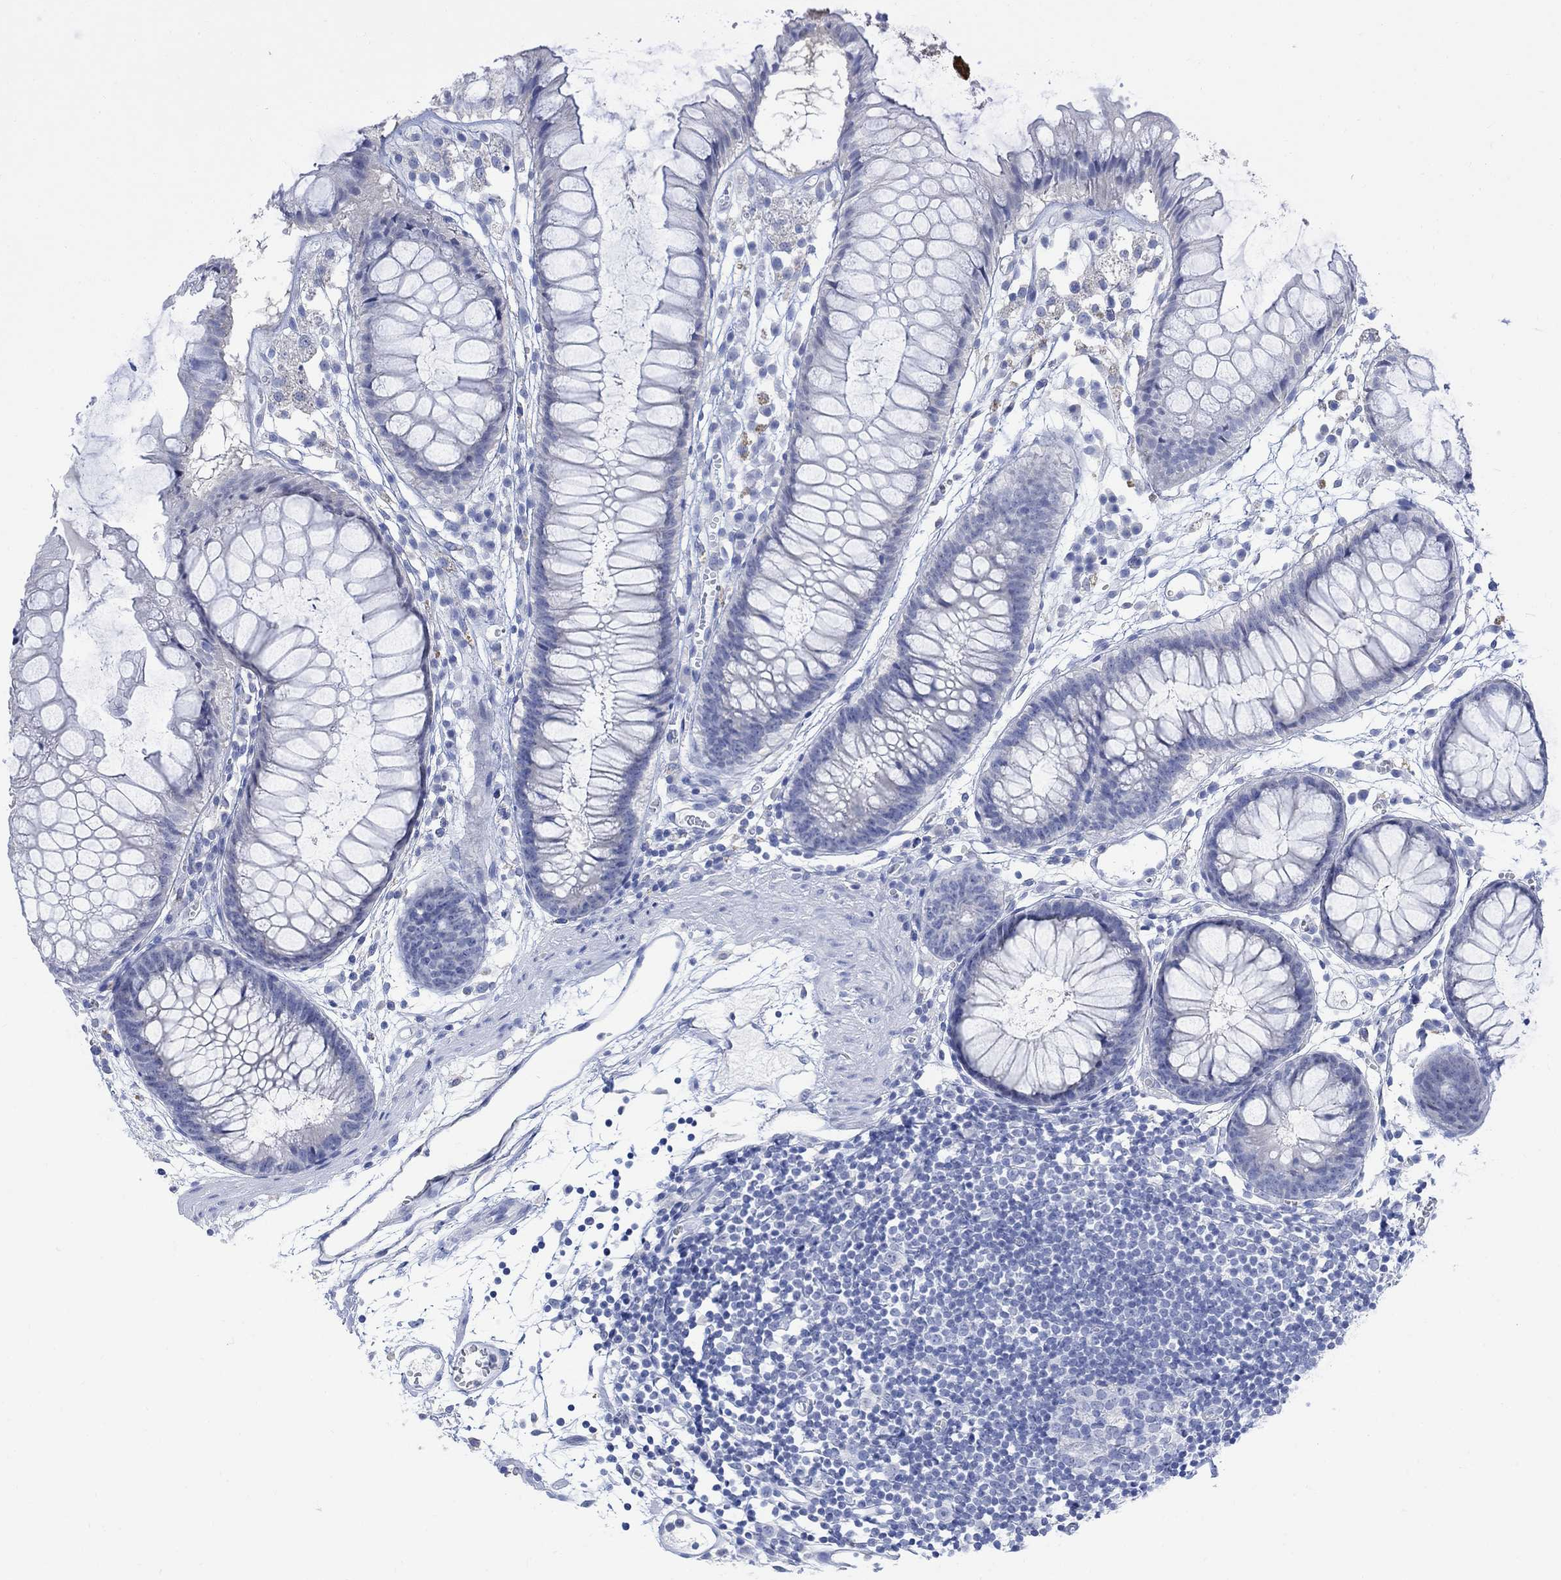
{"staining": {"intensity": "negative", "quantity": "none", "location": "none"}, "tissue": "colon", "cell_type": "Endothelial cells", "image_type": "normal", "snomed": [{"axis": "morphology", "description": "Normal tissue, NOS"}, {"axis": "morphology", "description": "Adenocarcinoma, NOS"}, {"axis": "topography", "description": "Colon"}], "caption": "DAB immunohistochemical staining of normal colon exhibits no significant positivity in endothelial cells. (DAB immunohistochemistry with hematoxylin counter stain).", "gene": "FBP2", "patient": {"sex": "male", "age": 65}}